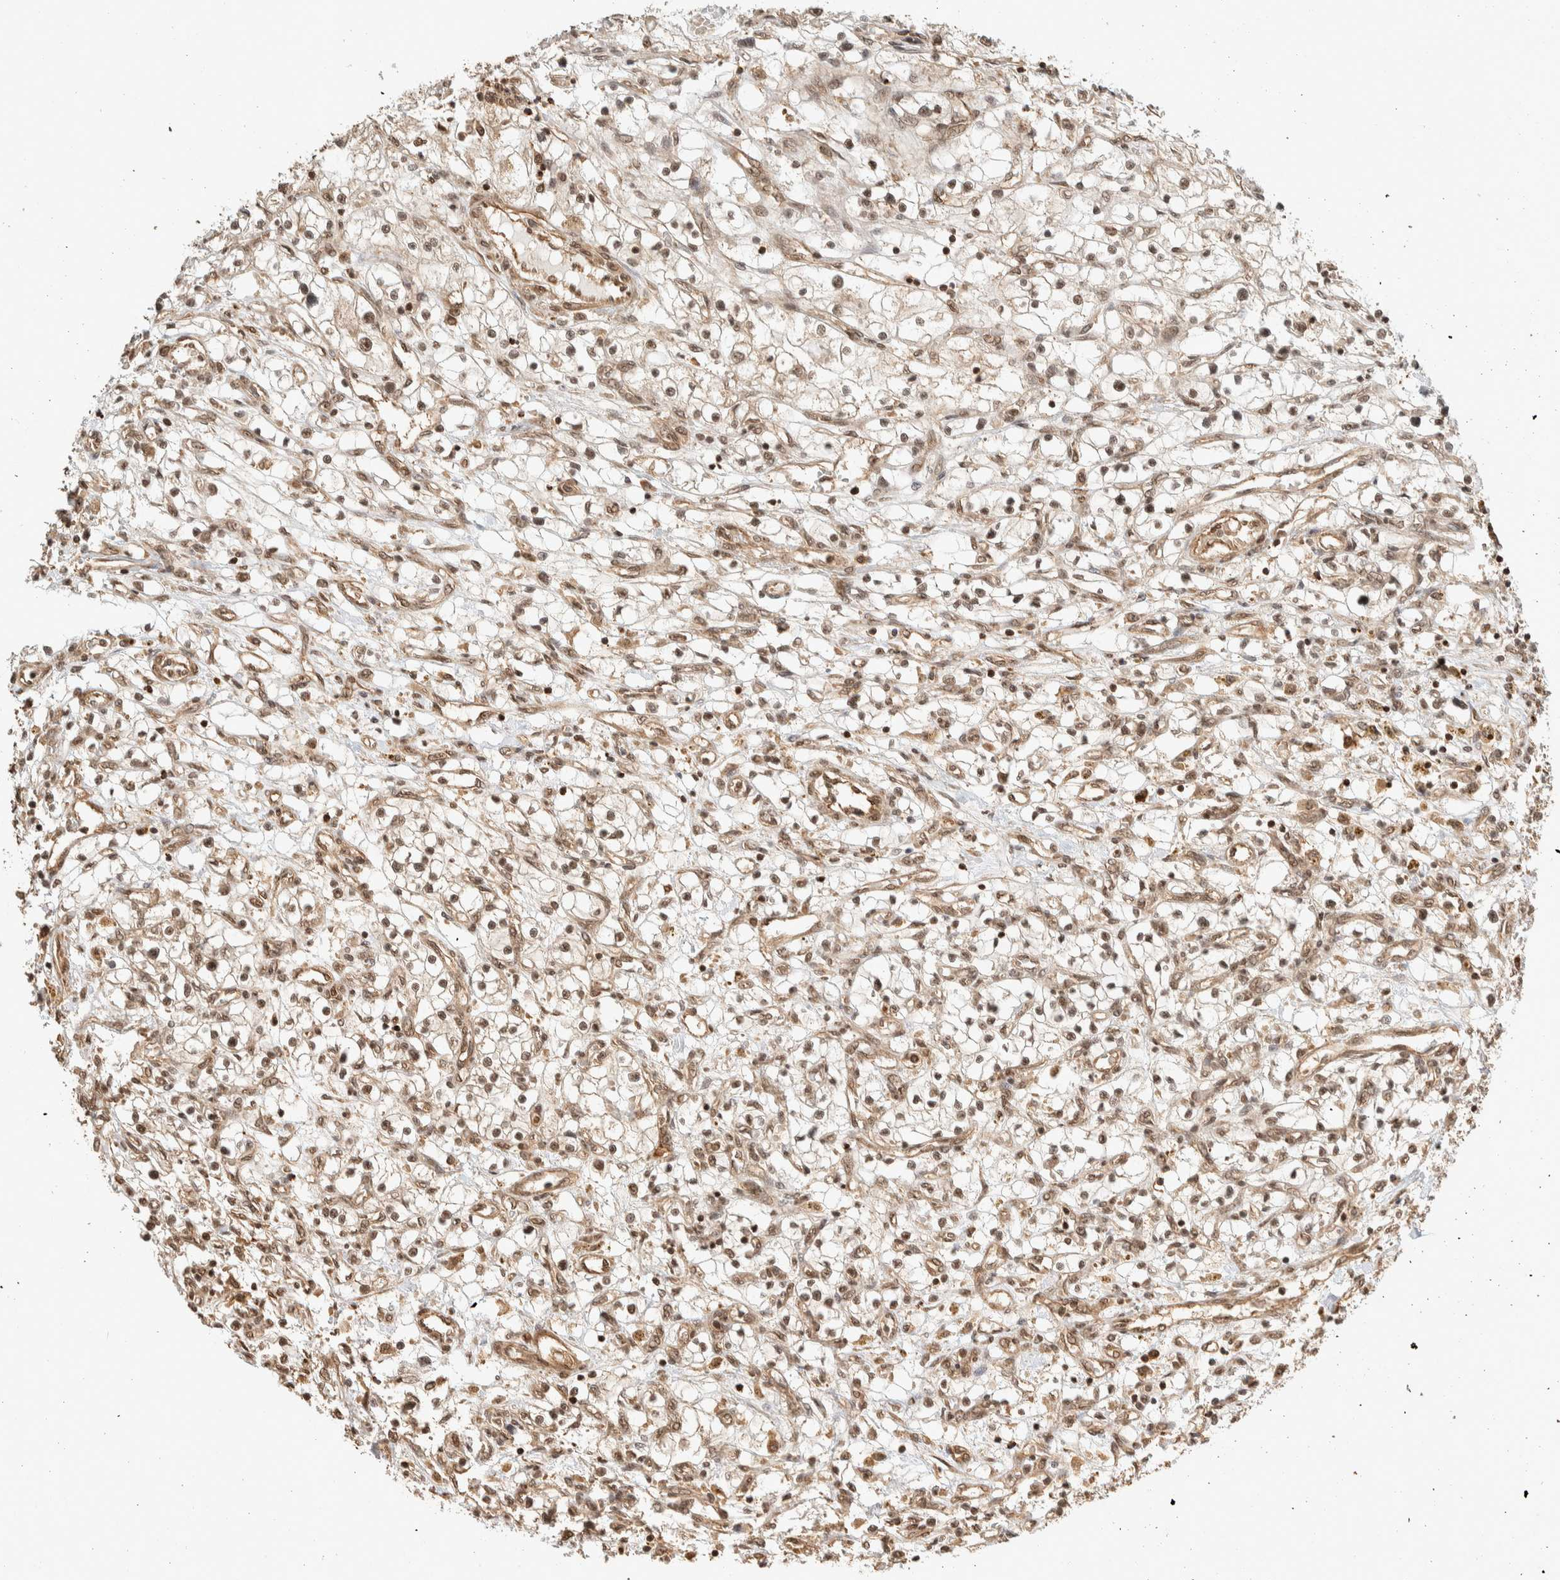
{"staining": {"intensity": "weak", "quantity": ">75%", "location": "nuclear"}, "tissue": "renal cancer", "cell_type": "Tumor cells", "image_type": "cancer", "snomed": [{"axis": "morphology", "description": "Adenocarcinoma, NOS"}, {"axis": "topography", "description": "Kidney"}], "caption": "Immunohistochemistry (IHC) (DAB) staining of human renal adenocarcinoma displays weak nuclear protein expression in approximately >75% of tumor cells.", "gene": "ZBTB2", "patient": {"sex": "male", "age": 68}}